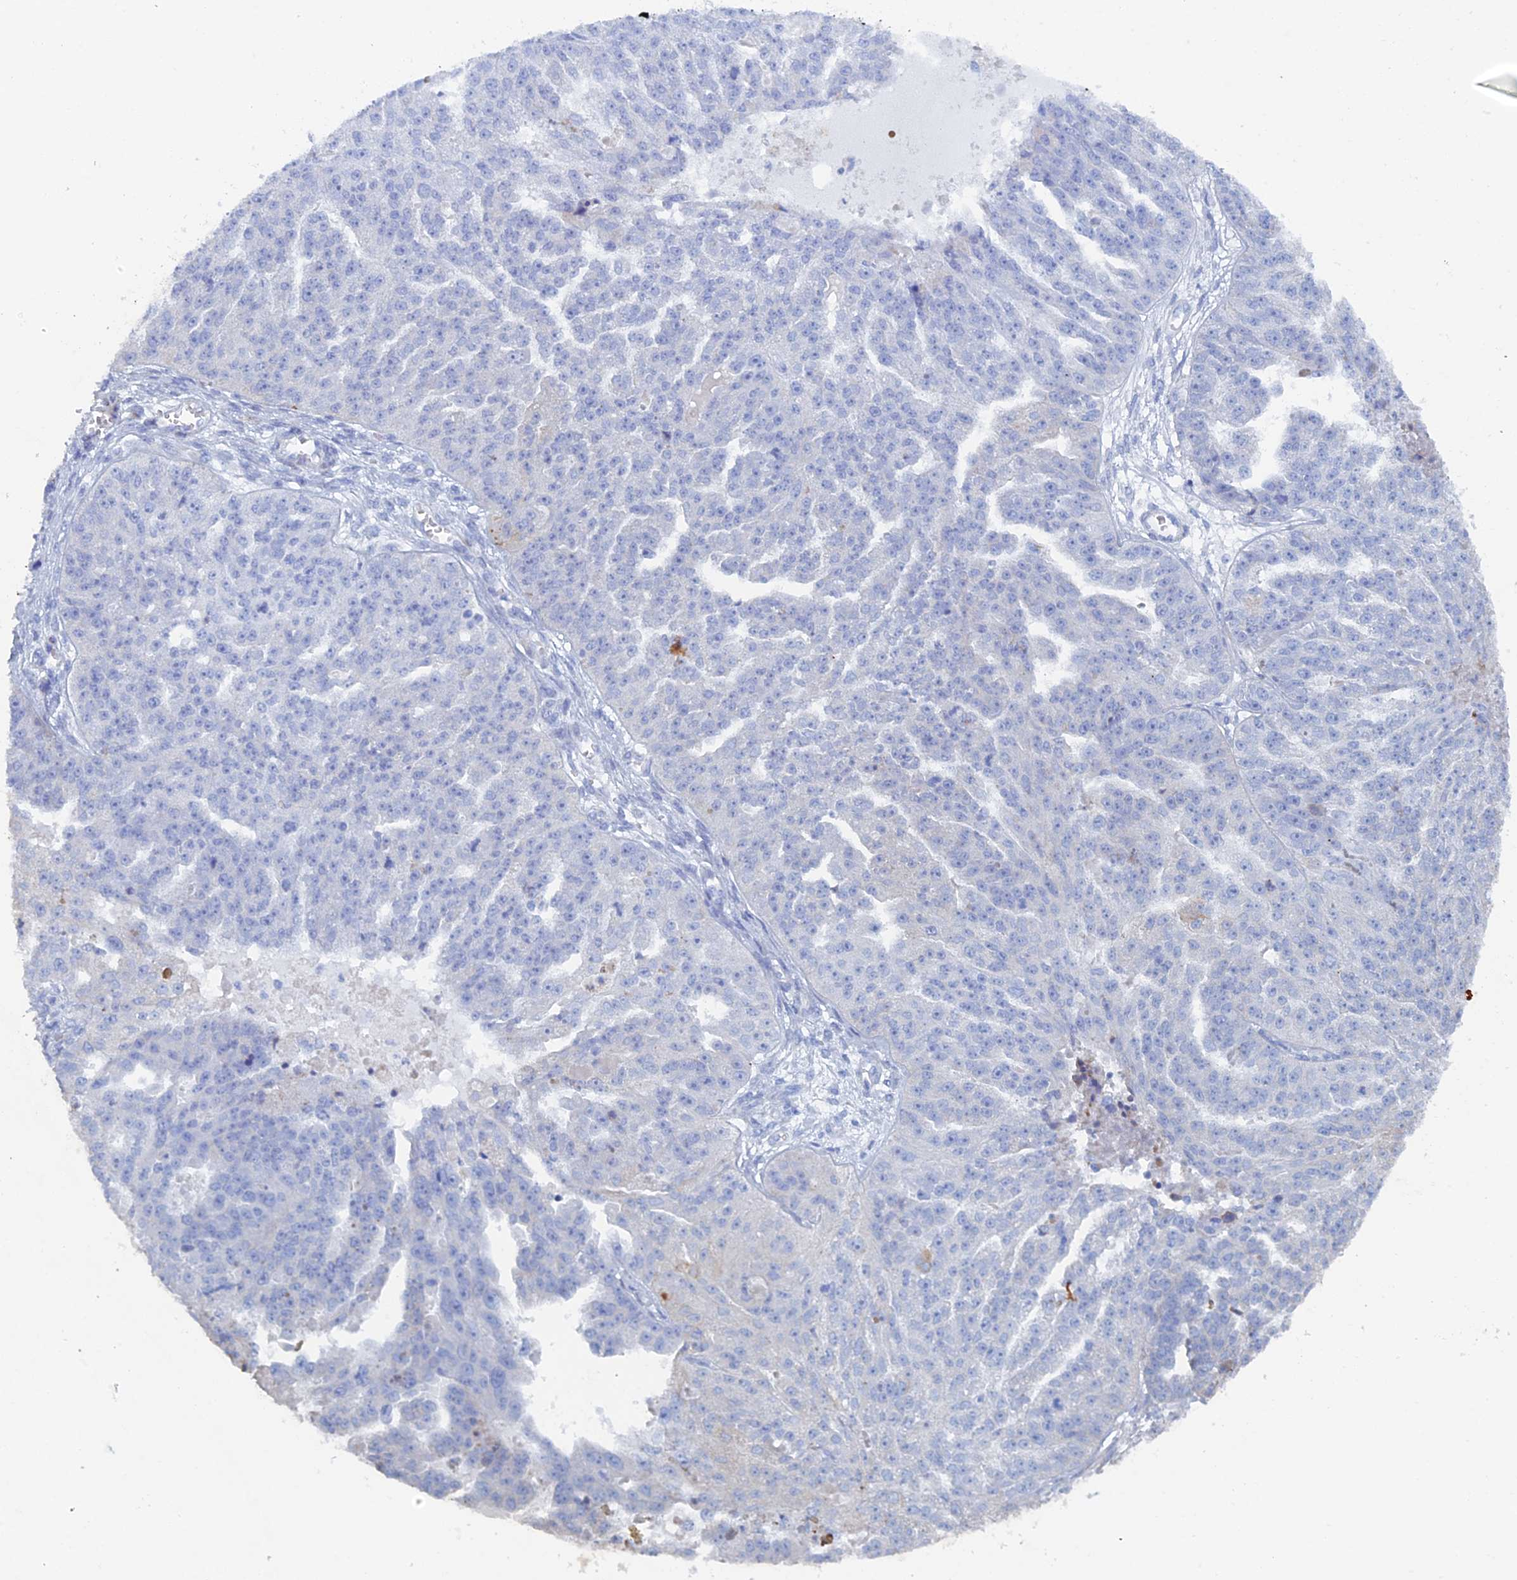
{"staining": {"intensity": "negative", "quantity": "none", "location": "none"}, "tissue": "ovarian cancer", "cell_type": "Tumor cells", "image_type": "cancer", "snomed": [{"axis": "morphology", "description": "Cystadenocarcinoma, serous, NOS"}, {"axis": "topography", "description": "Ovary"}], "caption": "Ovarian cancer (serous cystadenocarcinoma) was stained to show a protein in brown. There is no significant staining in tumor cells.", "gene": "COG7", "patient": {"sex": "female", "age": 58}}